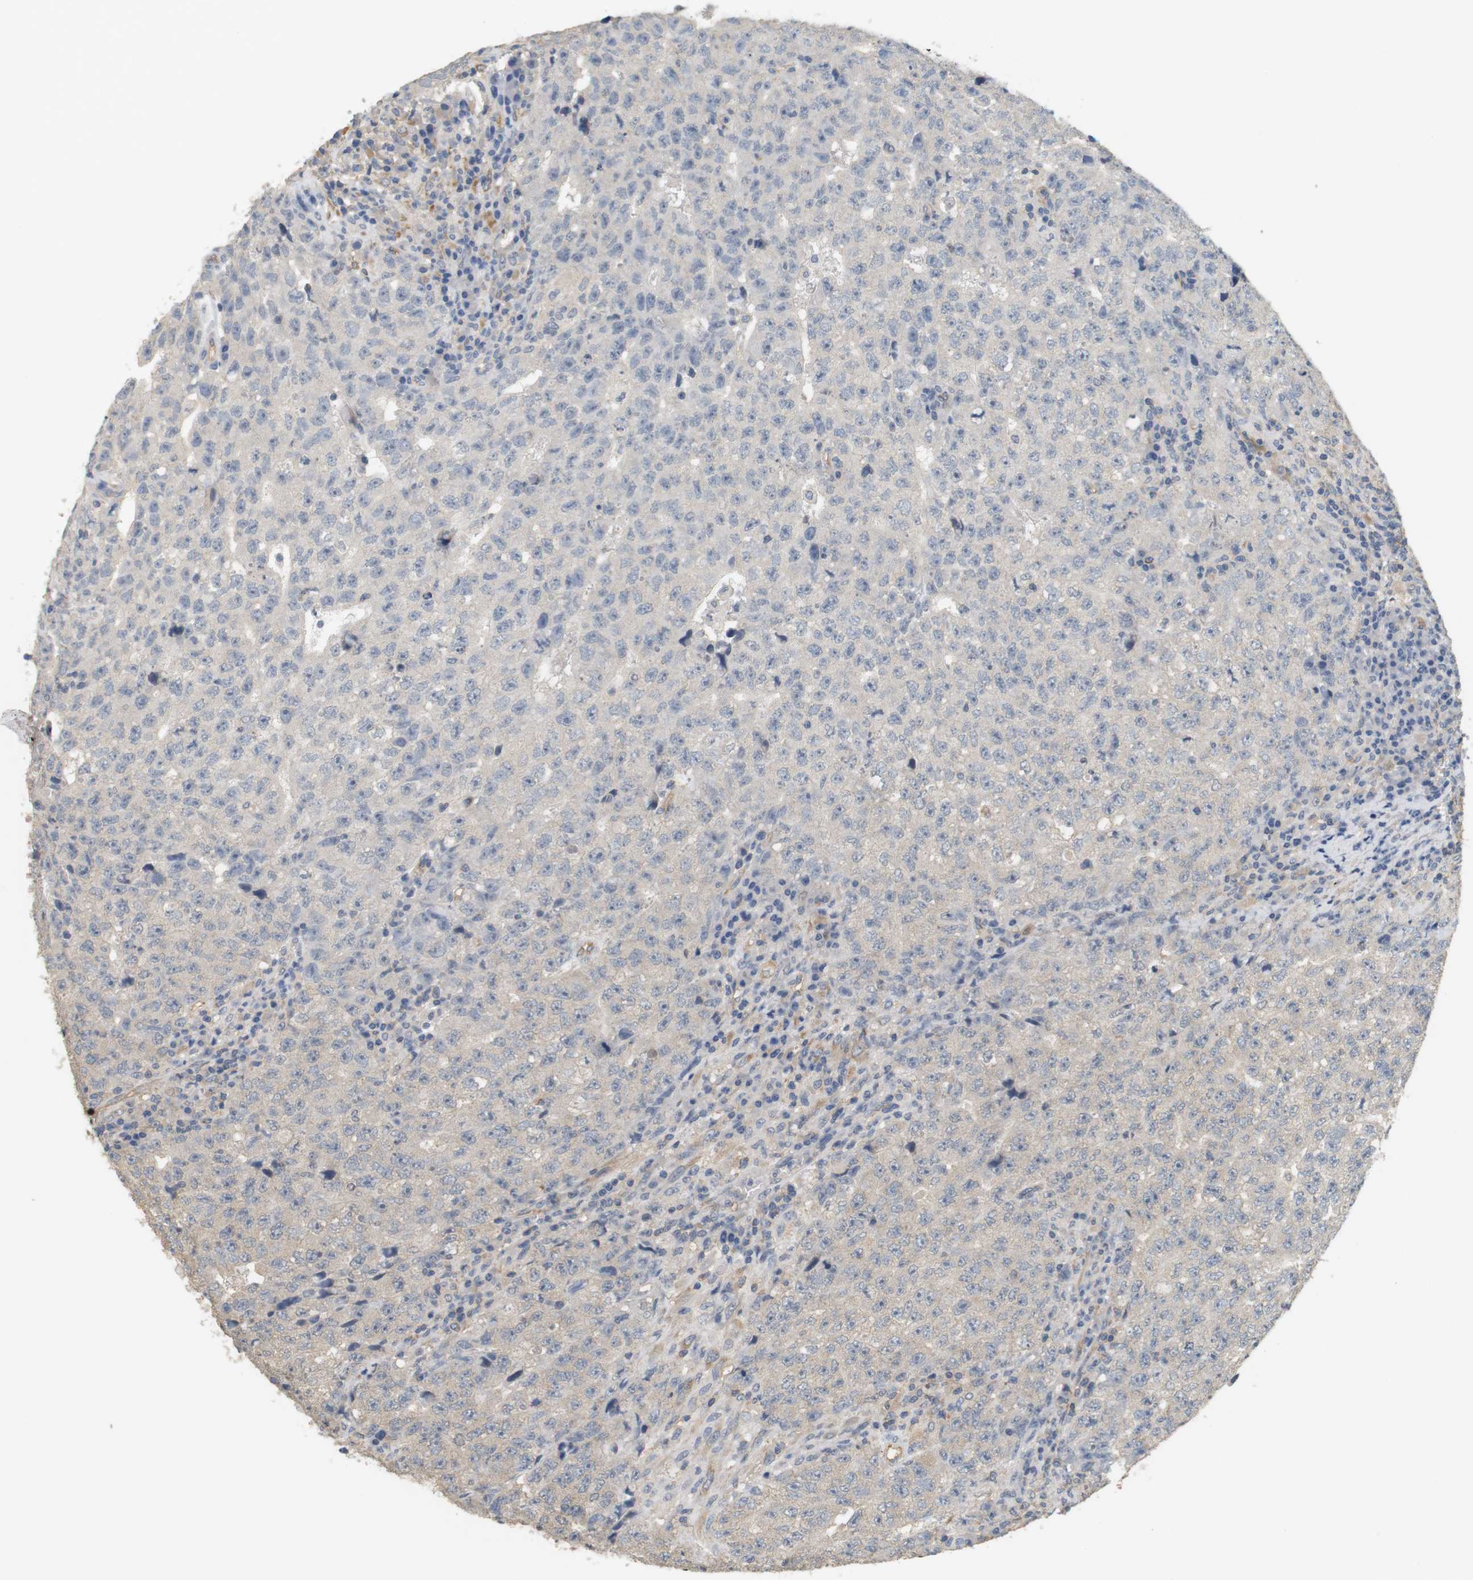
{"staining": {"intensity": "negative", "quantity": "none", "location": "none"}, "tissue": "testis cancer", "cell_type": "Tumor cells", "image_type": "cancer", "snomed": [{"axis": "morphology", "description": "Necrosis, NOS"}, {"axis": "morphology", "description": "Carcinoma, Embryonal, NOS"}, {"axis": "topography", "description": "Testis"}], "caption": "The immunohistochemistry image has no significant positivity in tumor cells of embryonal carcinoma (testis) tissue. Nuclei are stained in blue.", "gene": "OSR1", "patient": {"sex": "male", "age": 19}}